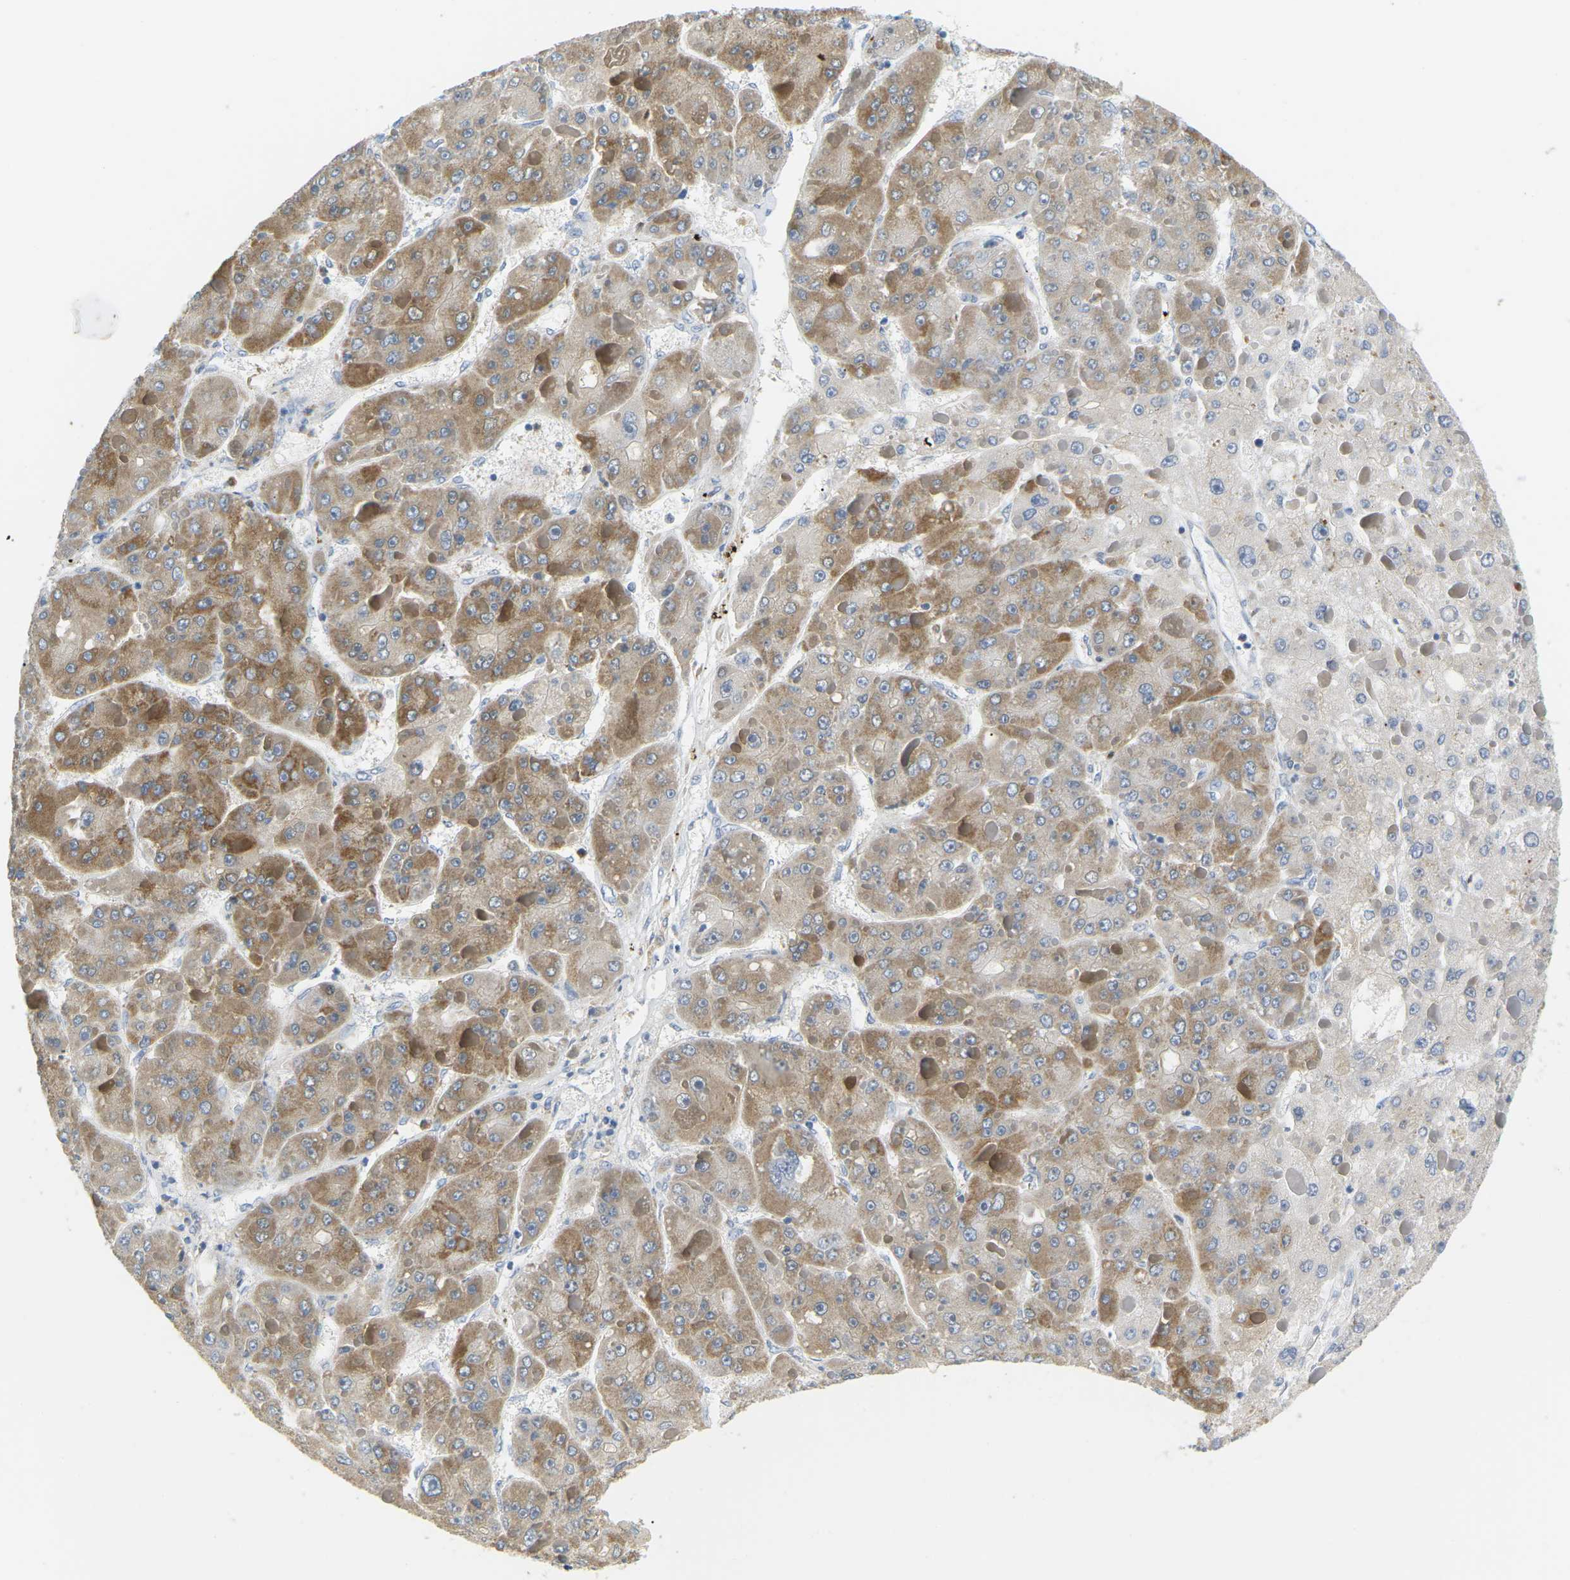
{"staining": {"intensity": "moderate", "quantity": "25%-75%", "location": "cytoplasmic/membranous"}, "tissue": "liver cancer", "cell_type": "Tumor cells", "image_type": "cancer", "snomed": [{"axis": "morphology", "description": "Carcinoma, Hepatocellular, NOS"}, {"axis": "topography", "description": "Liver"}], "caption": "Immunohistochemistry (IHC) image of neoplastic tissue: human liver cancer stained using immunohistochemistry shows medium levels of moderate protein expression localized specifically in the cytoplasmic/membranous of tumor cells, appearing as a cytoplasmic/membranous brown color.", "gene": "CD300E", "patient": {"sex": "female", "age": 73}}